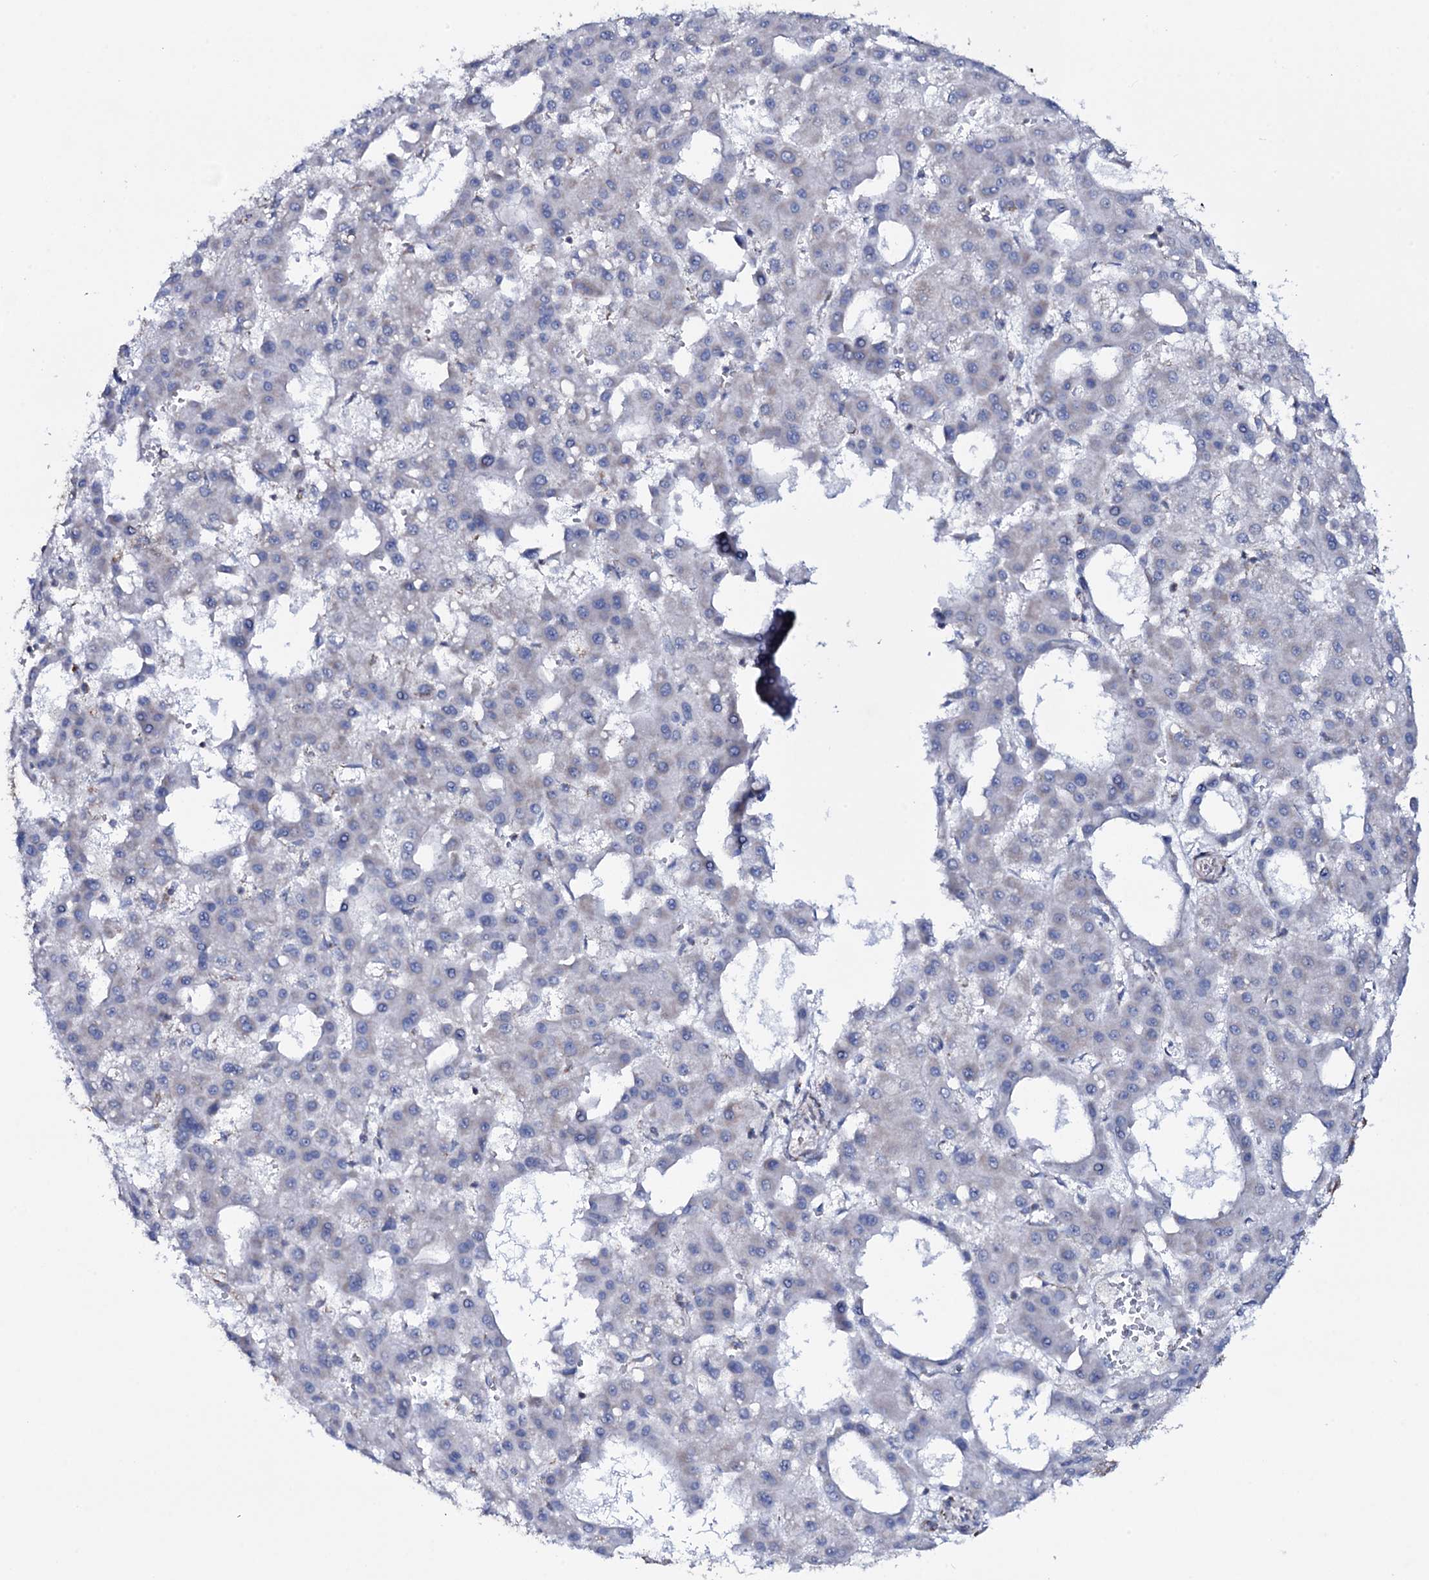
{"staining": {"intensity": "negative", "quantity": "none", "location": "none"}, "tissue": "liver cancer", "cell_type": "Tumor cells", "image_type": "cancer", "snomed": [{"axis": "morphology", "description": "Carcinoma, Hepatocellular, NOS"}, {"axis": "topography", "description": "Liver"}], "caption": "The histopathology image reveals no staining of tumor cells in liver hepatocellular carcinoma. (Stains: DAB (3,3'-diaminobenzidine) immunohistochemistry with hematoxylin counter stain, Microscopy: brightfield microscopy at high magnification).", "gene": "MRPS35", "patient": {"sex": "male", "age": 47}}